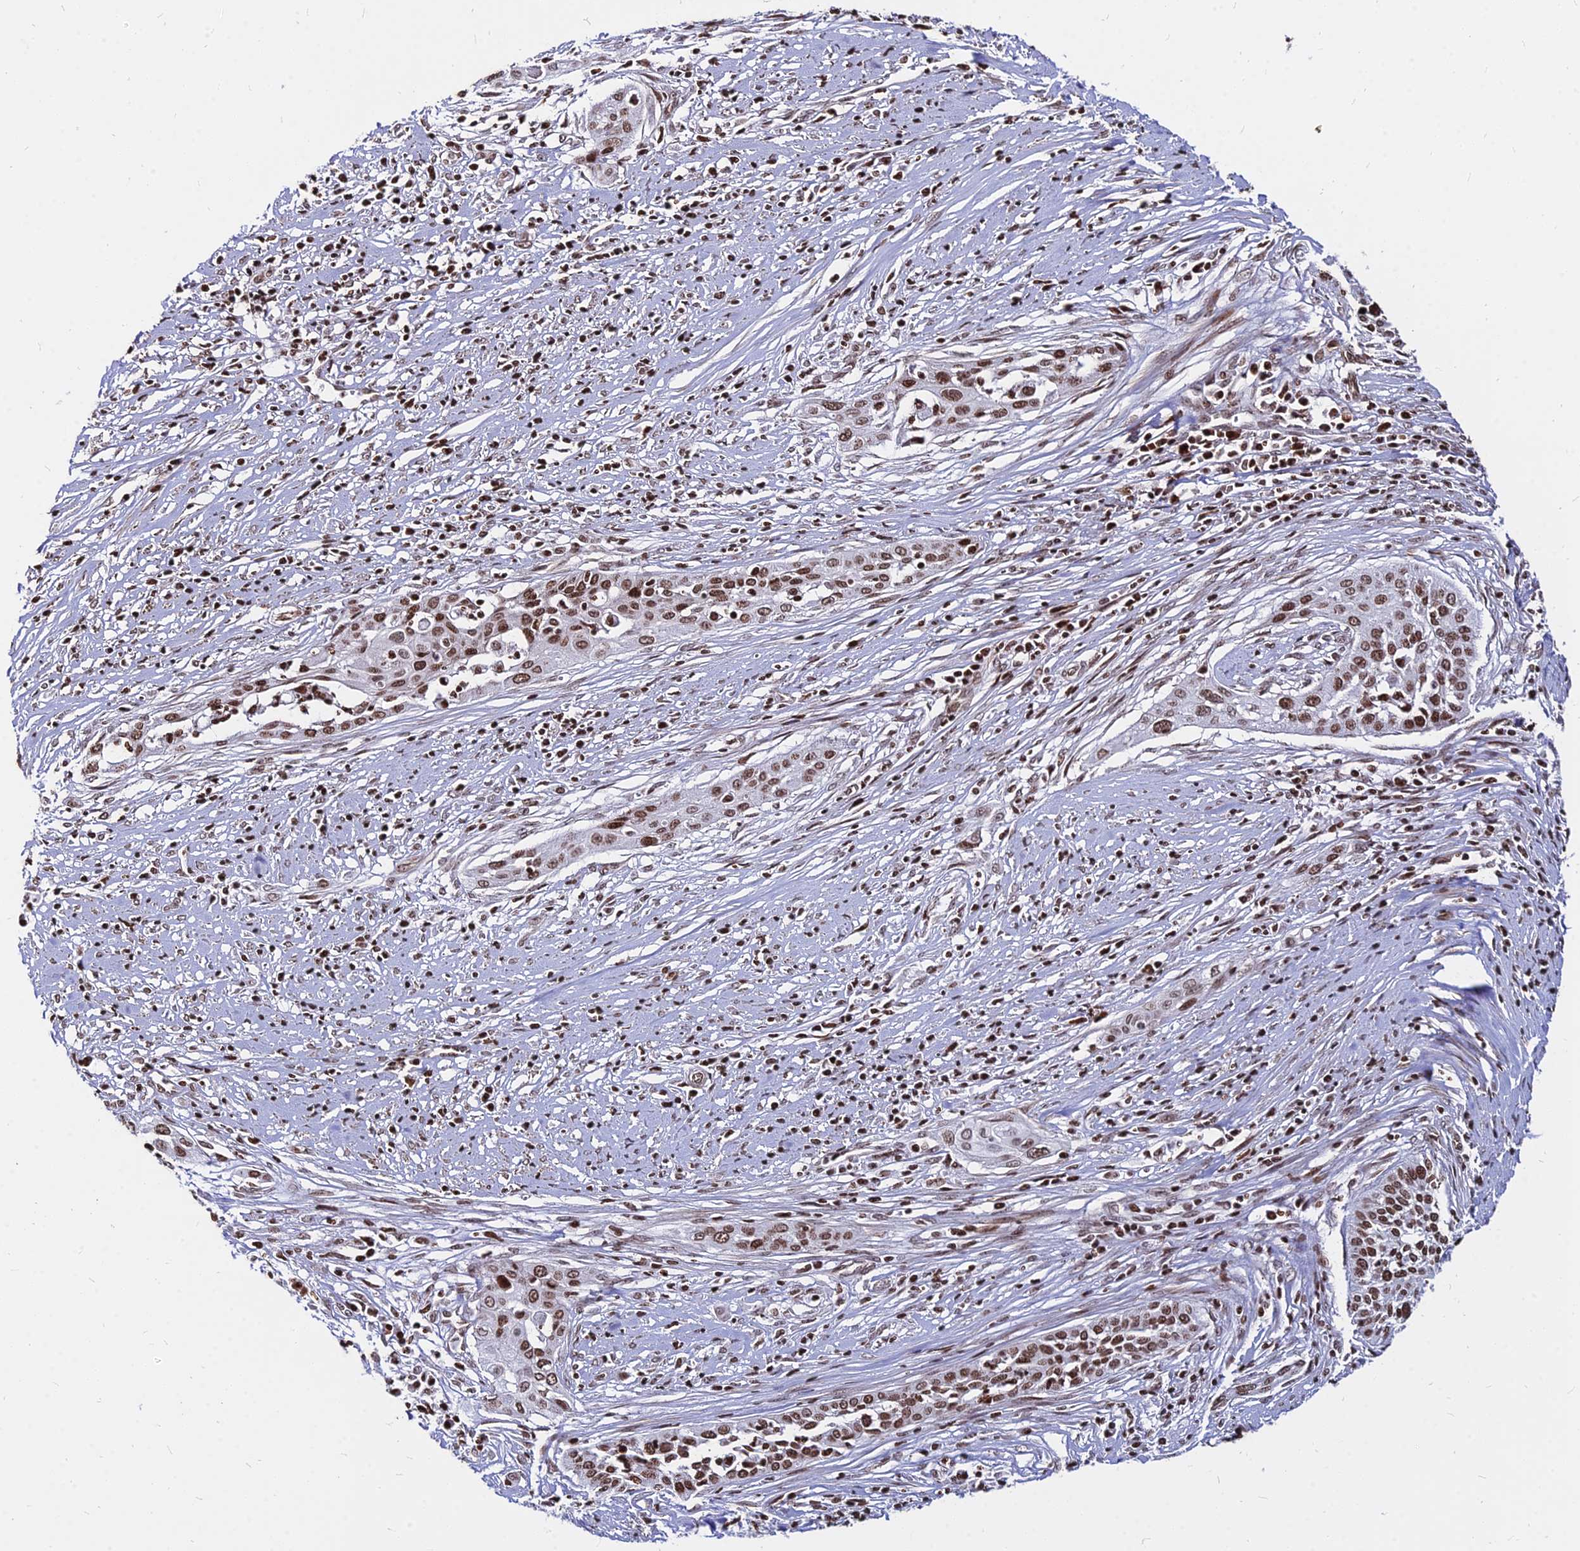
{"staining": {"intensity": "moderate", "quantity": ">75%", "location": "nuclear"}, "tissue": "cervical cancer", "cell_type": "Tumor cells", "image_type": "cancer", "snomed": [{"axis": "morphology", "description": "Squamous cell carcinoma, NOS"}, {"axis": "topography", "description": "Cervix"}], "caption": "This is a photomicrograph of immunohistochemistry (IHC) staining of squamous cell carcinoma (cervical), which shows moderate positivity in the nuclear of tumor cells.", "gene": "NYAP2", "patient": {"sex": "female", "age": 34}}